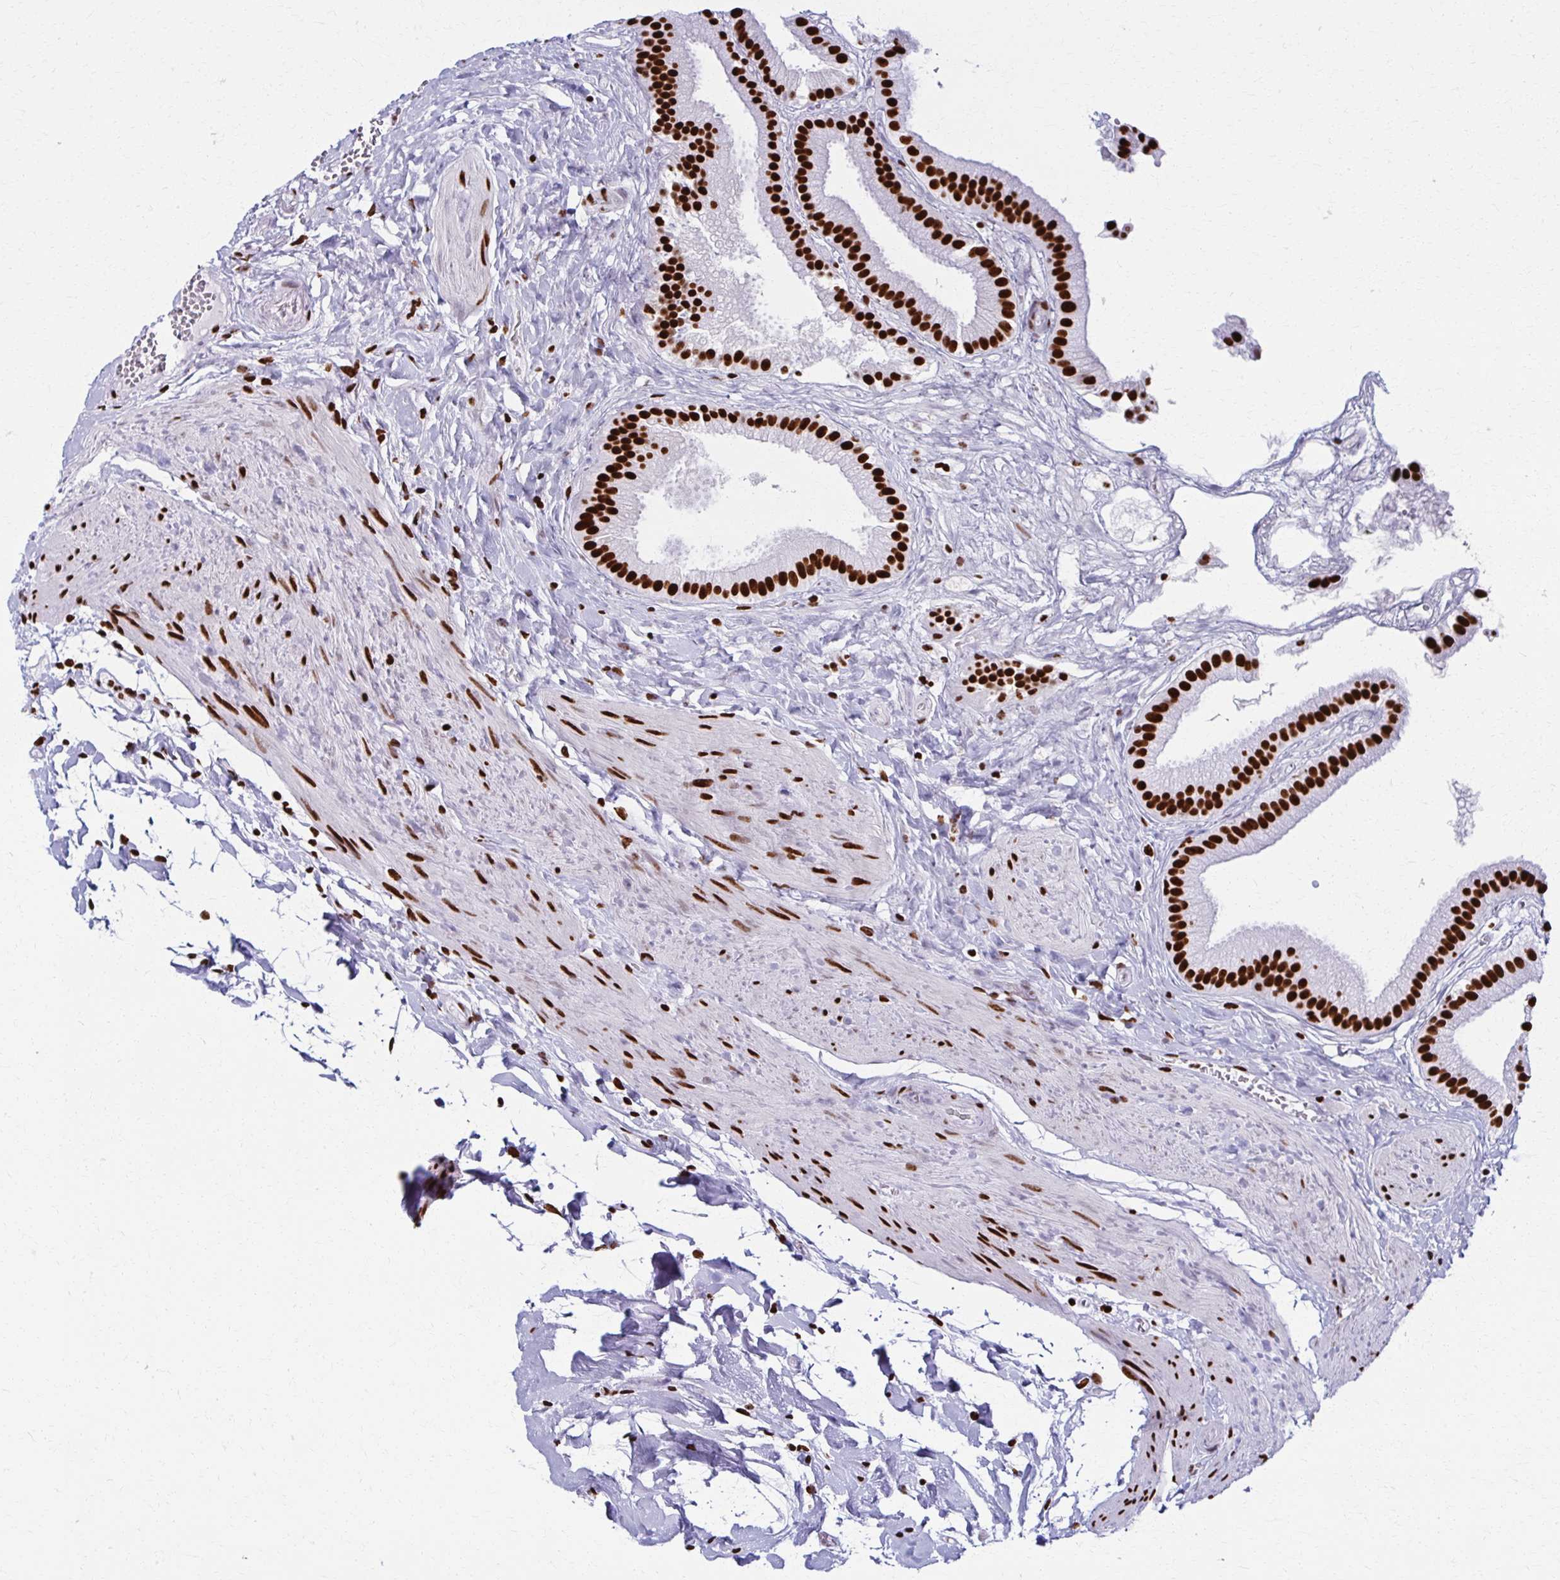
{"staining": {"intensity": "strong", "quantity": ">75%", "location": "nuclear"}, "tissue": "gallbladder", "cell_type": "Glandular cells", "image_type": "normal", "snomed": [{"axis": "morphology", "description": "Normal tissue, NOS"}, {"axis": "topography", "description": "Gallbladder"}], "caption": "High-magnification brightfield microscopy of benign gallbladder stained with DAB (brown) and counterstained with hematoxylin (blue). glandular cells exhibit strong nuclear positivity is identified in approximately>75% of cells. (brown staining indicates protein expression, while blue staining denotes nuclei).", "gene": "NONO", "patient": {"sex": "female", "age": 63}}